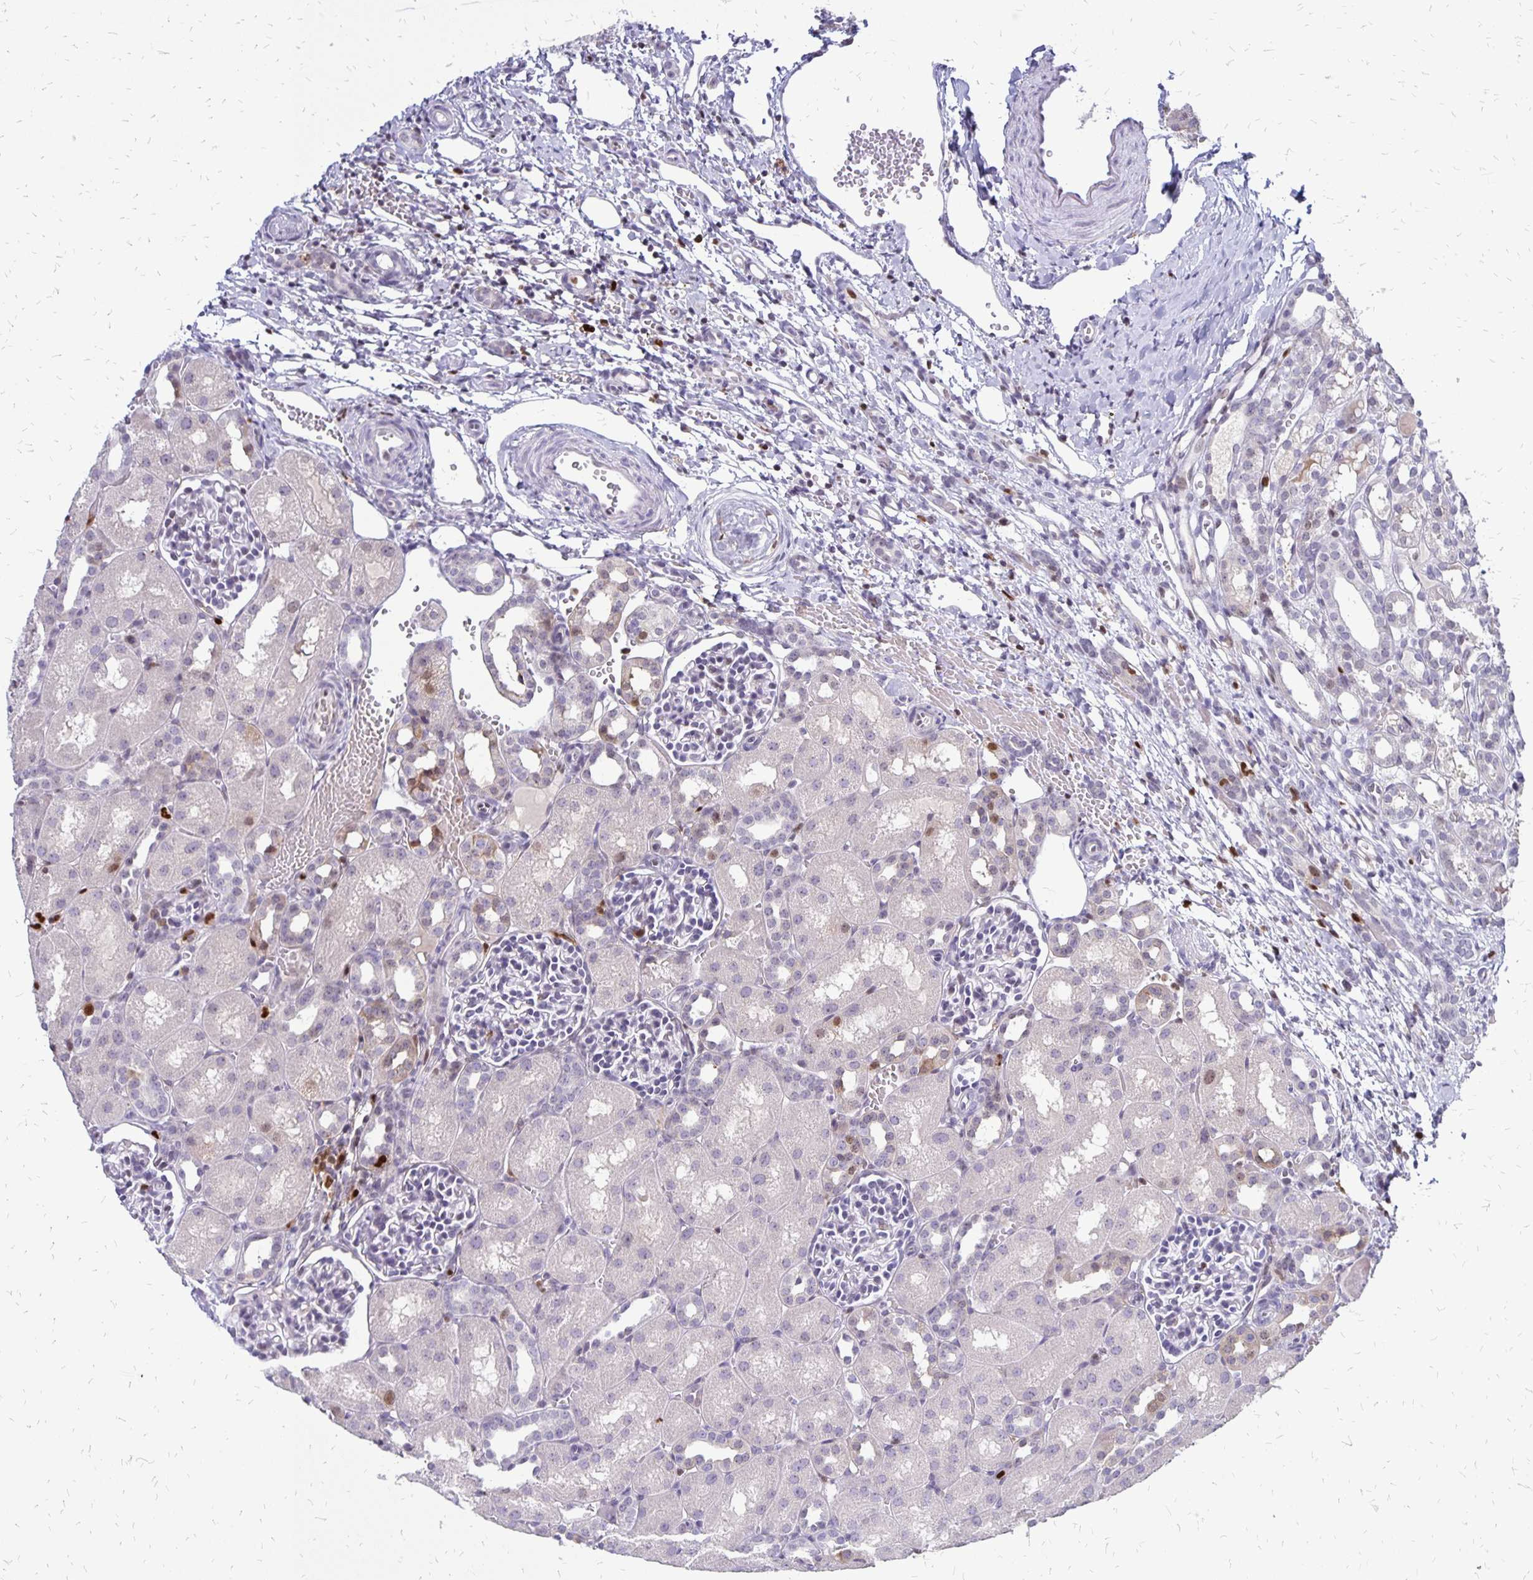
{"staining": {"intensity": "negative", "quantity": "none", "location": "none"}, "tissue": "kidney", "cell_type": "Cells in glomeruli", "image_type": "normal", "snomed": [{"axis": "morphology", "description": "Normal tissue, NOS"}, {"axis": "topography", "description": "Kidney"}], "caption": "Cells in glomeruli show no significant staining in normal kidney. (DAB (3,3'-diaminobenzidine) immunohistochemistry, high magnification).", "gene": "DCK", "patient": {"sex": "male", "age": 1}}